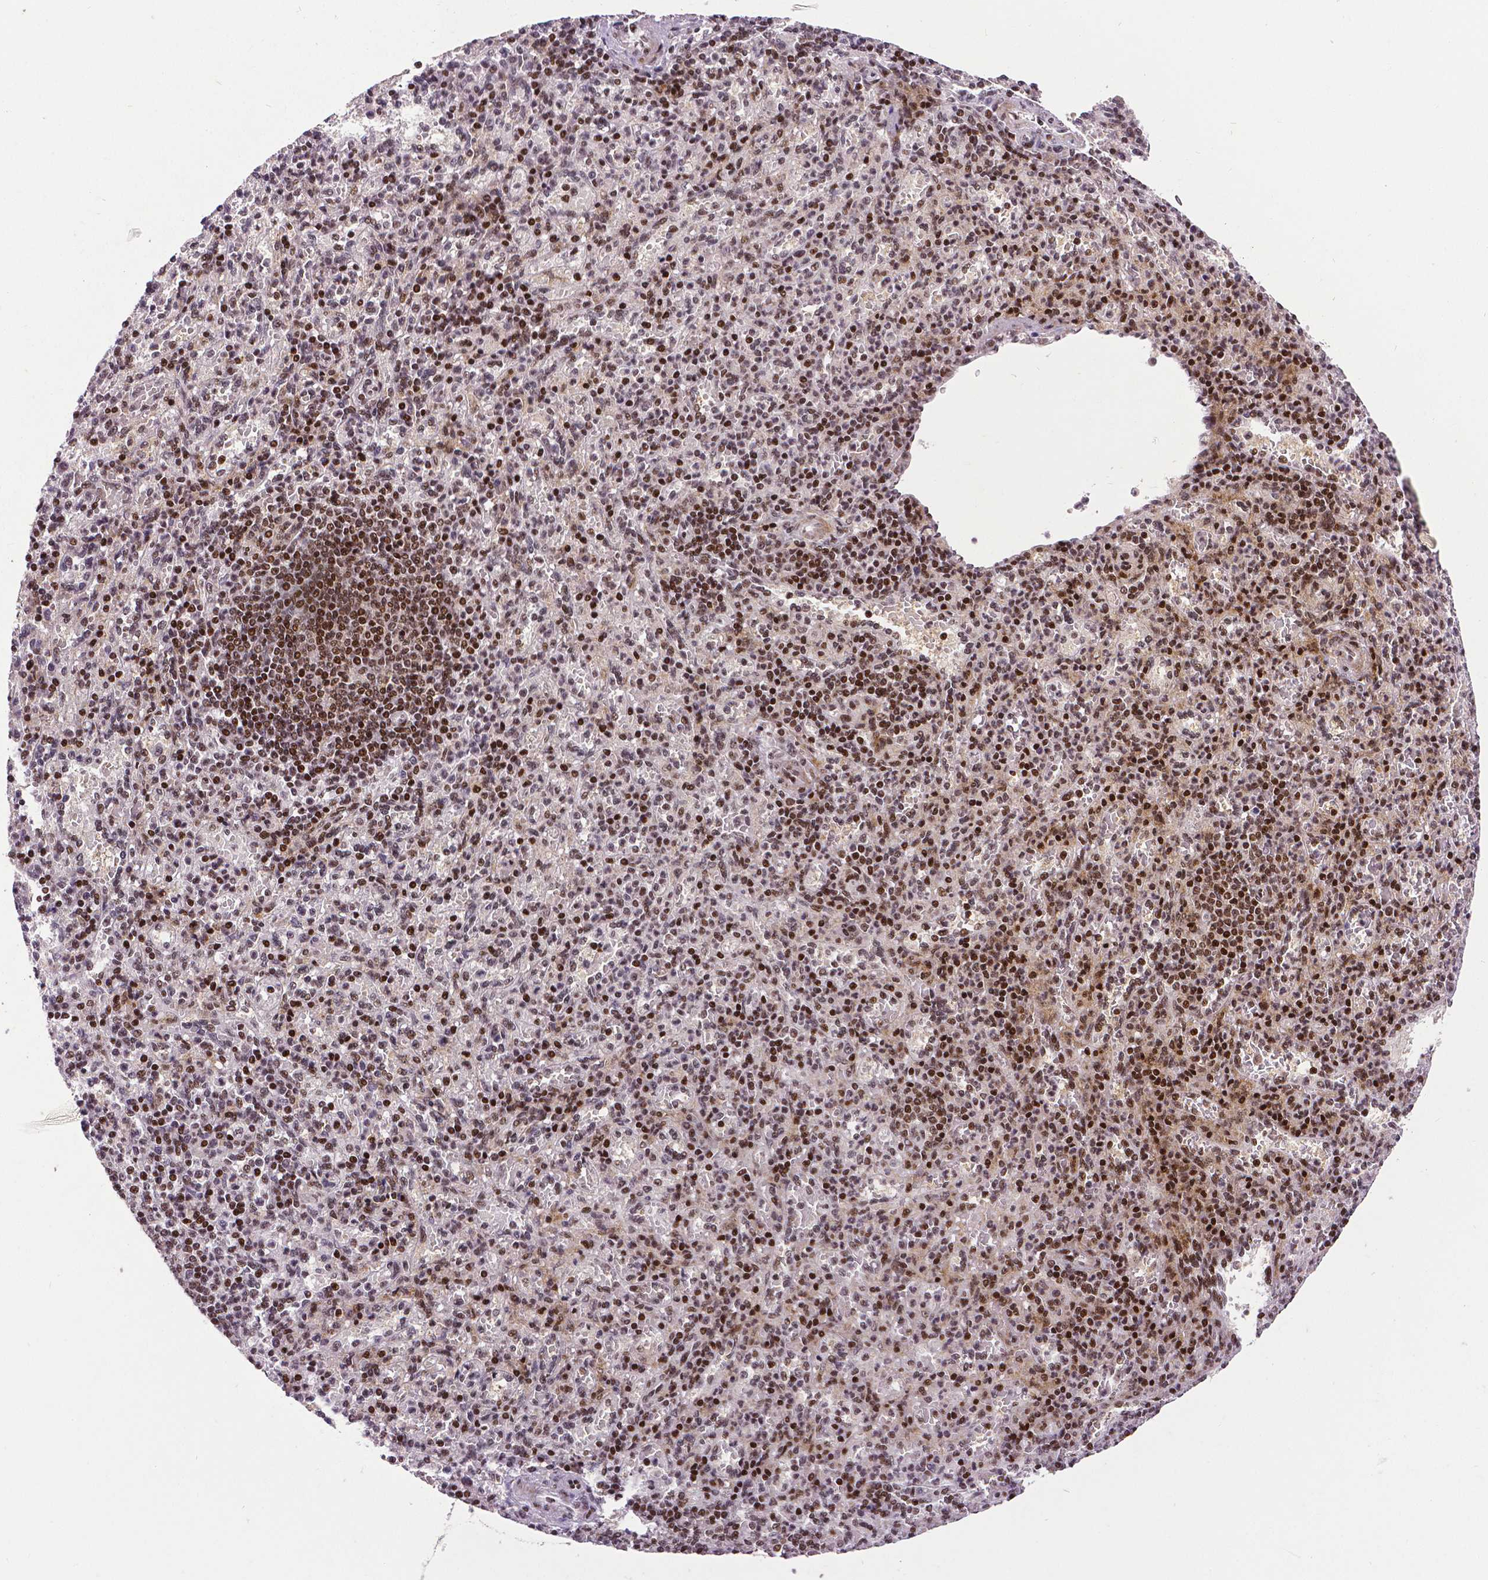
{"staining": {"intensity": "strong", "quantity": ">75%", "location": "nuclear"}, "tissue": "spleen", "cell_type": "Cells in red pulp", "image_type": "normal", "snomed": [{"axis": "morphology", "description": "Normal tissue, NOS"}, {"axis": "topography", "description": "Spleen"}], "caption": "A high-resolution histopathology image shows IHC staining of unremarkable spleen, which displays strong nuclear expression in about >75% of cells in red pulp.", "gene": "CTCF", "patient": {"sex": "female", "age": 74}}